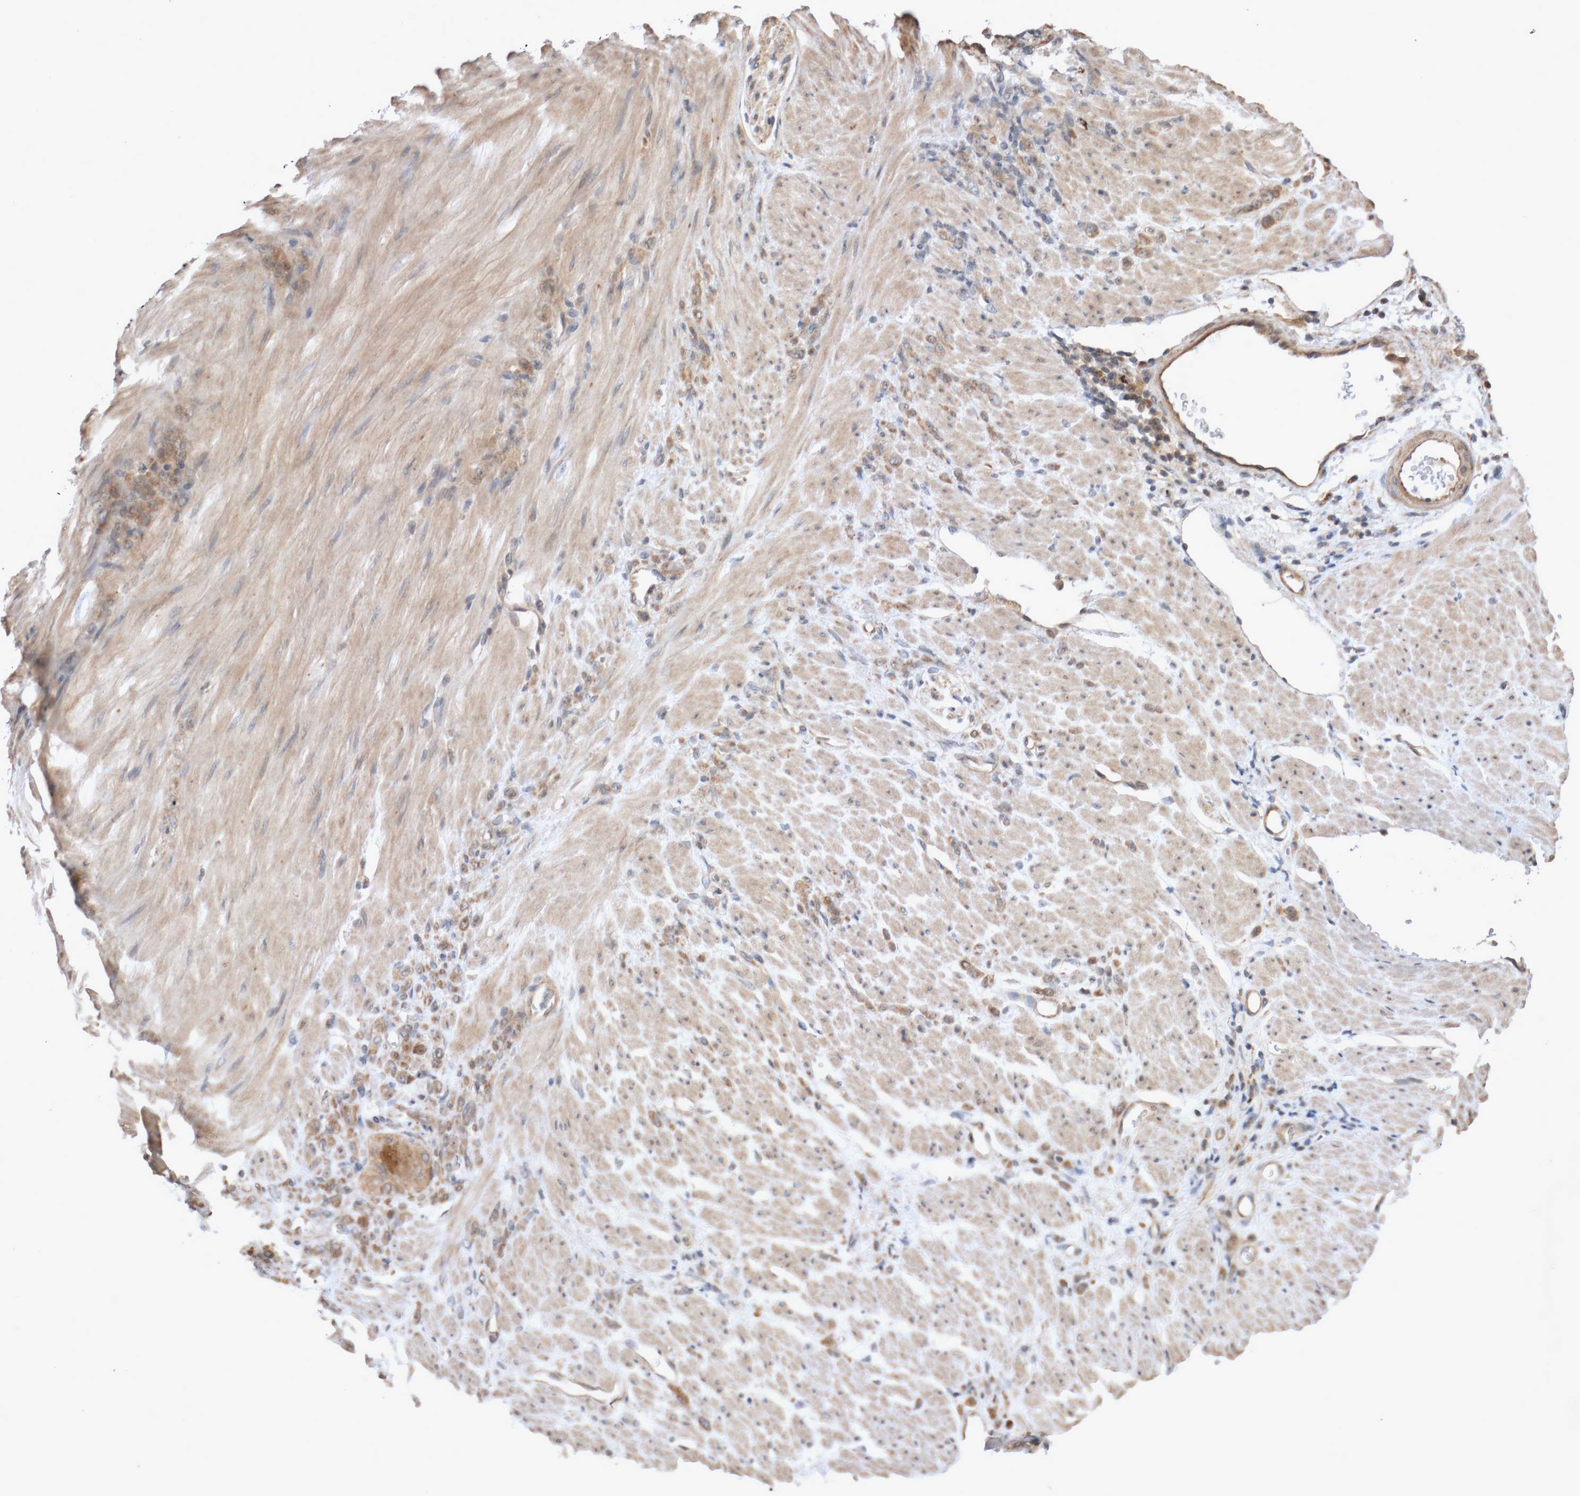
{"staining": {"intensity": "moderate", "quantity": ">75%", "location": "cytoplasmic/membranous"}, "tissue": "stomach cancer", "cell_type": "Tumor cells", "image_type": "cancer", "snomed": [{"axis": "morphology", "description": "Normal tissue, NOS"}, {"axis": "morphology", "description": "Adenocarcinoma, NOS"}, {"axis": "topography", "description": "Stomach"}], "caption": "Stomach cancer (adenocarcinoma) was stained to show a protein in brown. There is medium levels of moderate cytoplasmic/membranous expression in approximately >75% of tumor cells. The staining is performed using DAB (3,3'-diaminobenzidine) brown chromogen to label protein expression. The nuclei are counter-stained blue using hematoxylin.", "gene": "DPH7", "patient": {"sex": "male", "age": 82}}